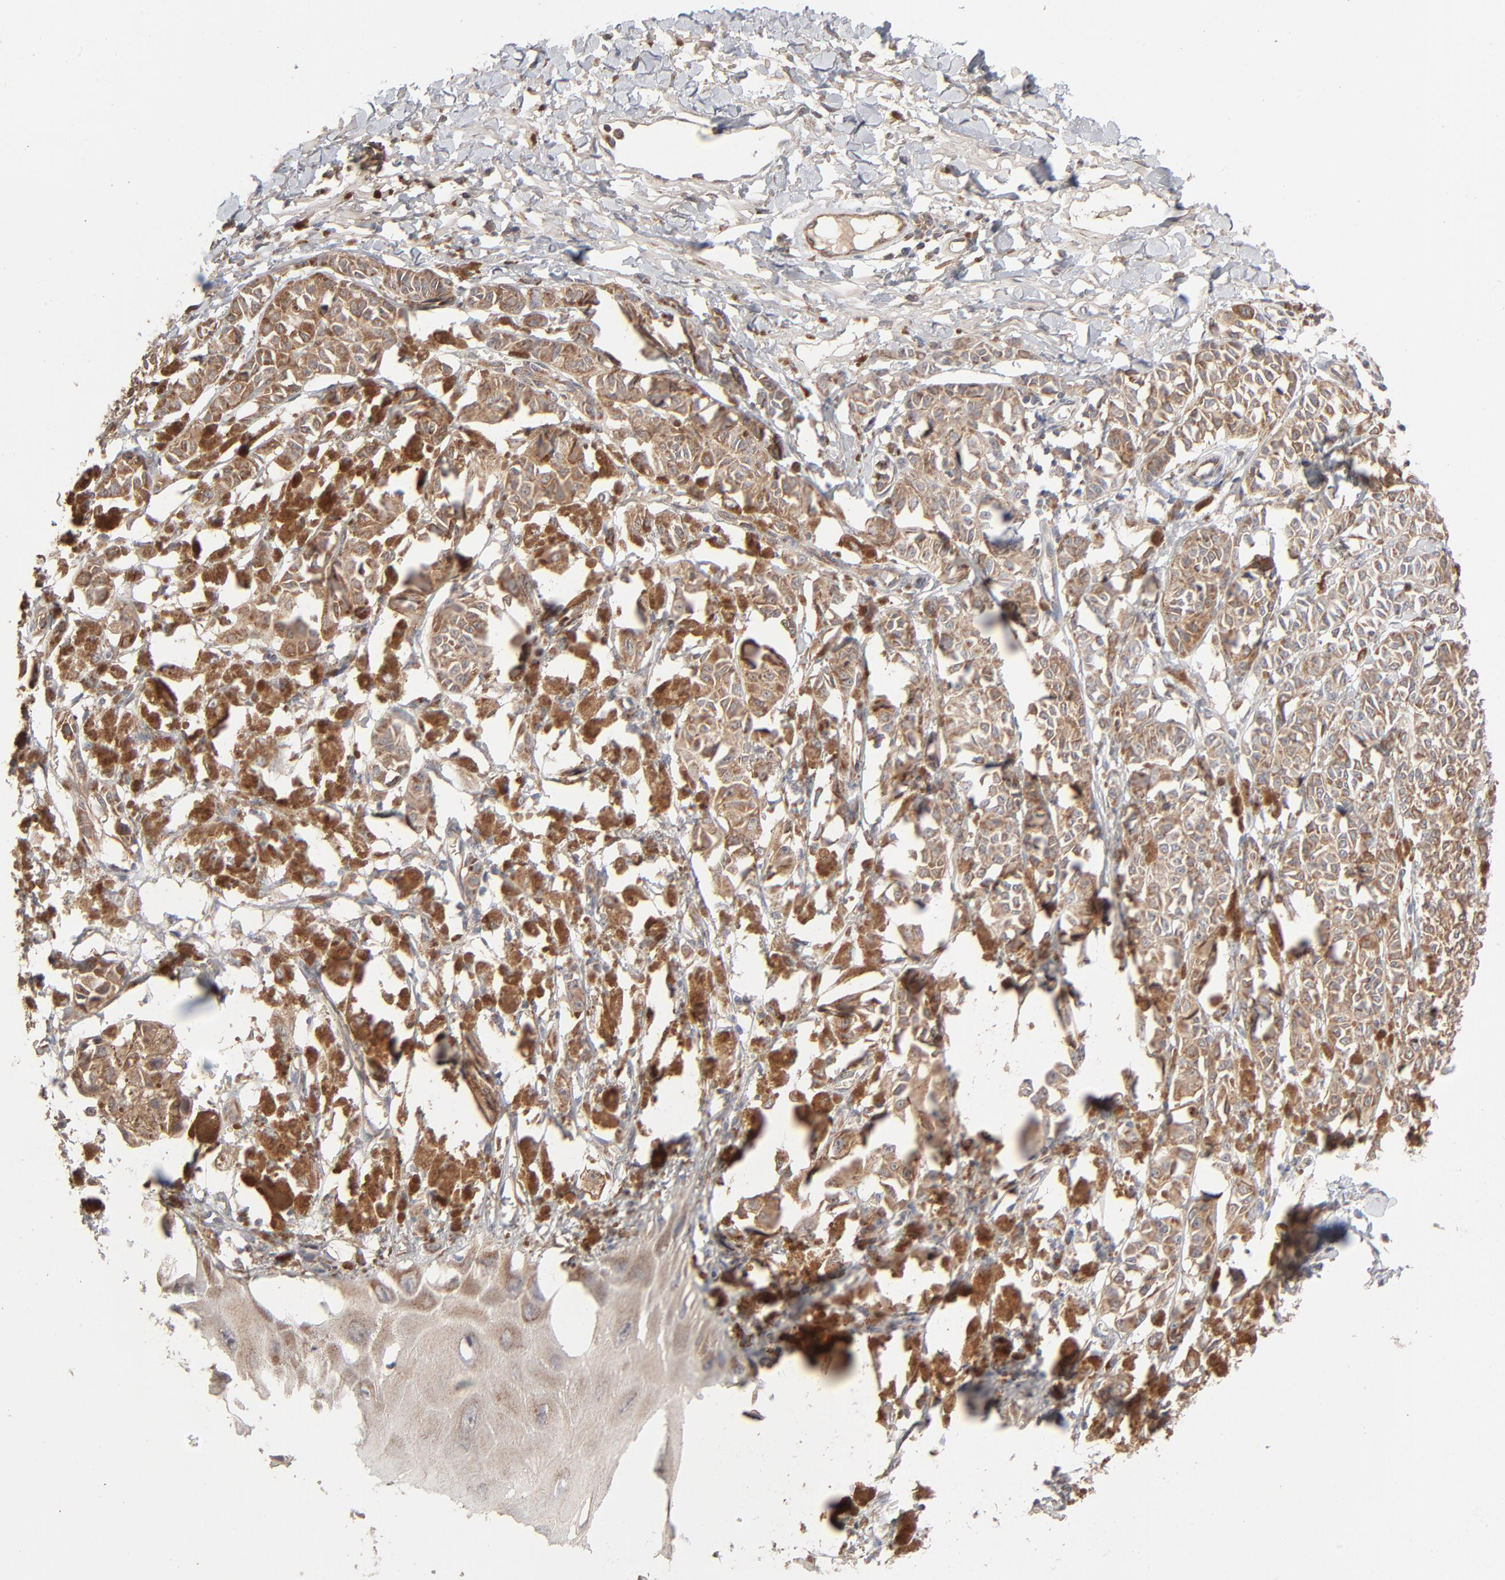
{"staining": {"intensity": "moderate", "quantity": ">75%", "location": "cytoplasmic/membranous"}, "tissue": "melanoma", "cell_type": "Tumor cells", "image_type": "cancer", "snomed": [{"axis": "morphology", "description": "Malignant melanoma, NOS"}, {"axis": "topography", "description": "Skin"}], "caption": "Moderate cytoplasmic/membranous expression for a protein is seen in approximately >75% of tumor cells of malignant melanoma using IHC.", "gene": "ABLIM3", "patient": {"sex": "male", "age": 76}}